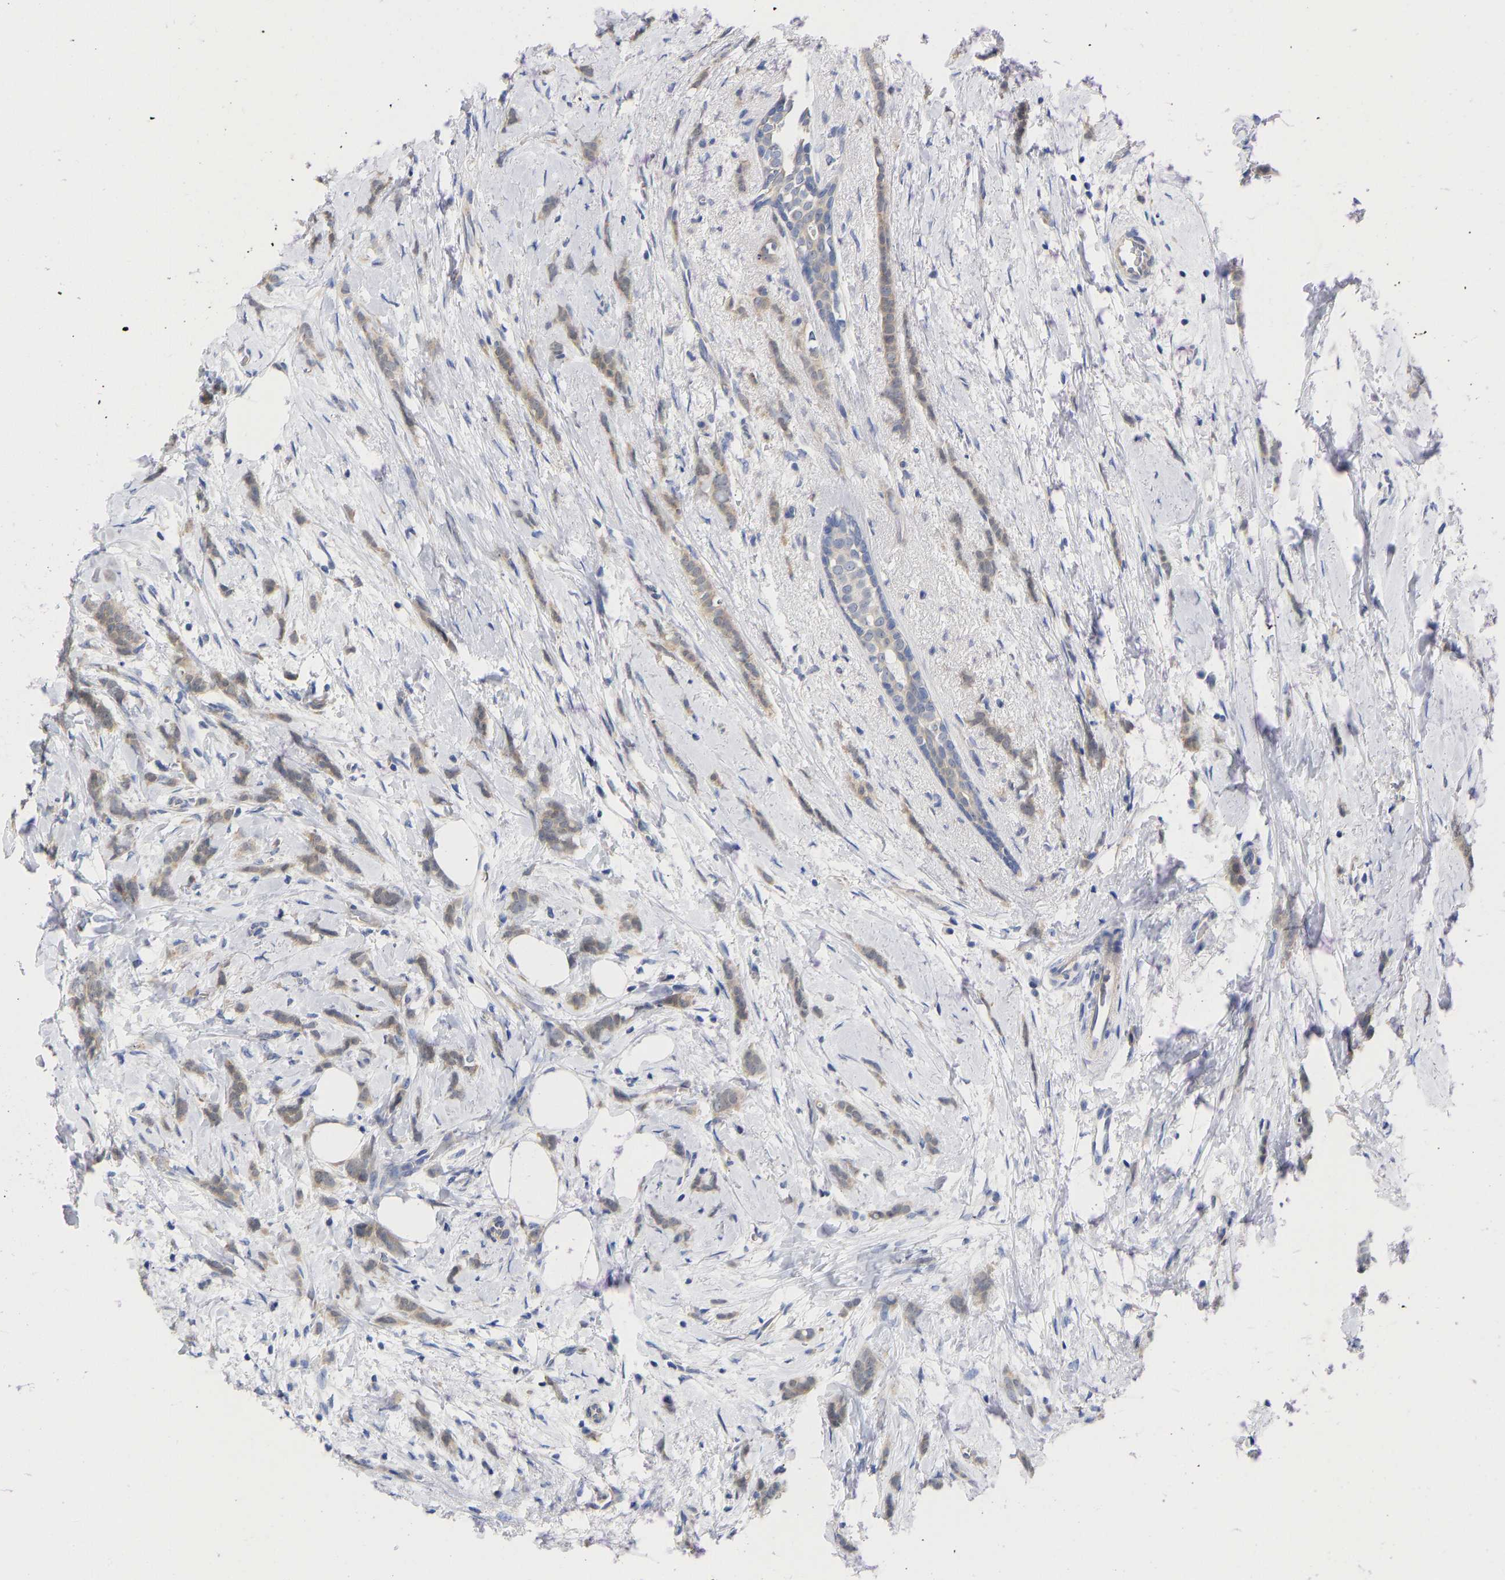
{"staining": {"intensity": "moderate", "quantity": ">75%", "location": "cytoplasmic/membranous"}, "tissue": "breast cancer", "cell_type": "Tumor cells", "image_type": "cancer", "snomed": [{"axis": "morphology", "description": "Lobular carcinoma, in situ"}, {"axis": "morphology", "description": "Lobular carcinoma"}, {"axis": "topography", "description": "Breast"}], "caption": "The histopathology image exhibits a brown stain indicating the presence of a protein in the cytoplasmic/membranous of tumor cells in lobular carcinoma (breast).", "gene": "MAP2K3", "patient": {"sex": "female", "age": 41}}